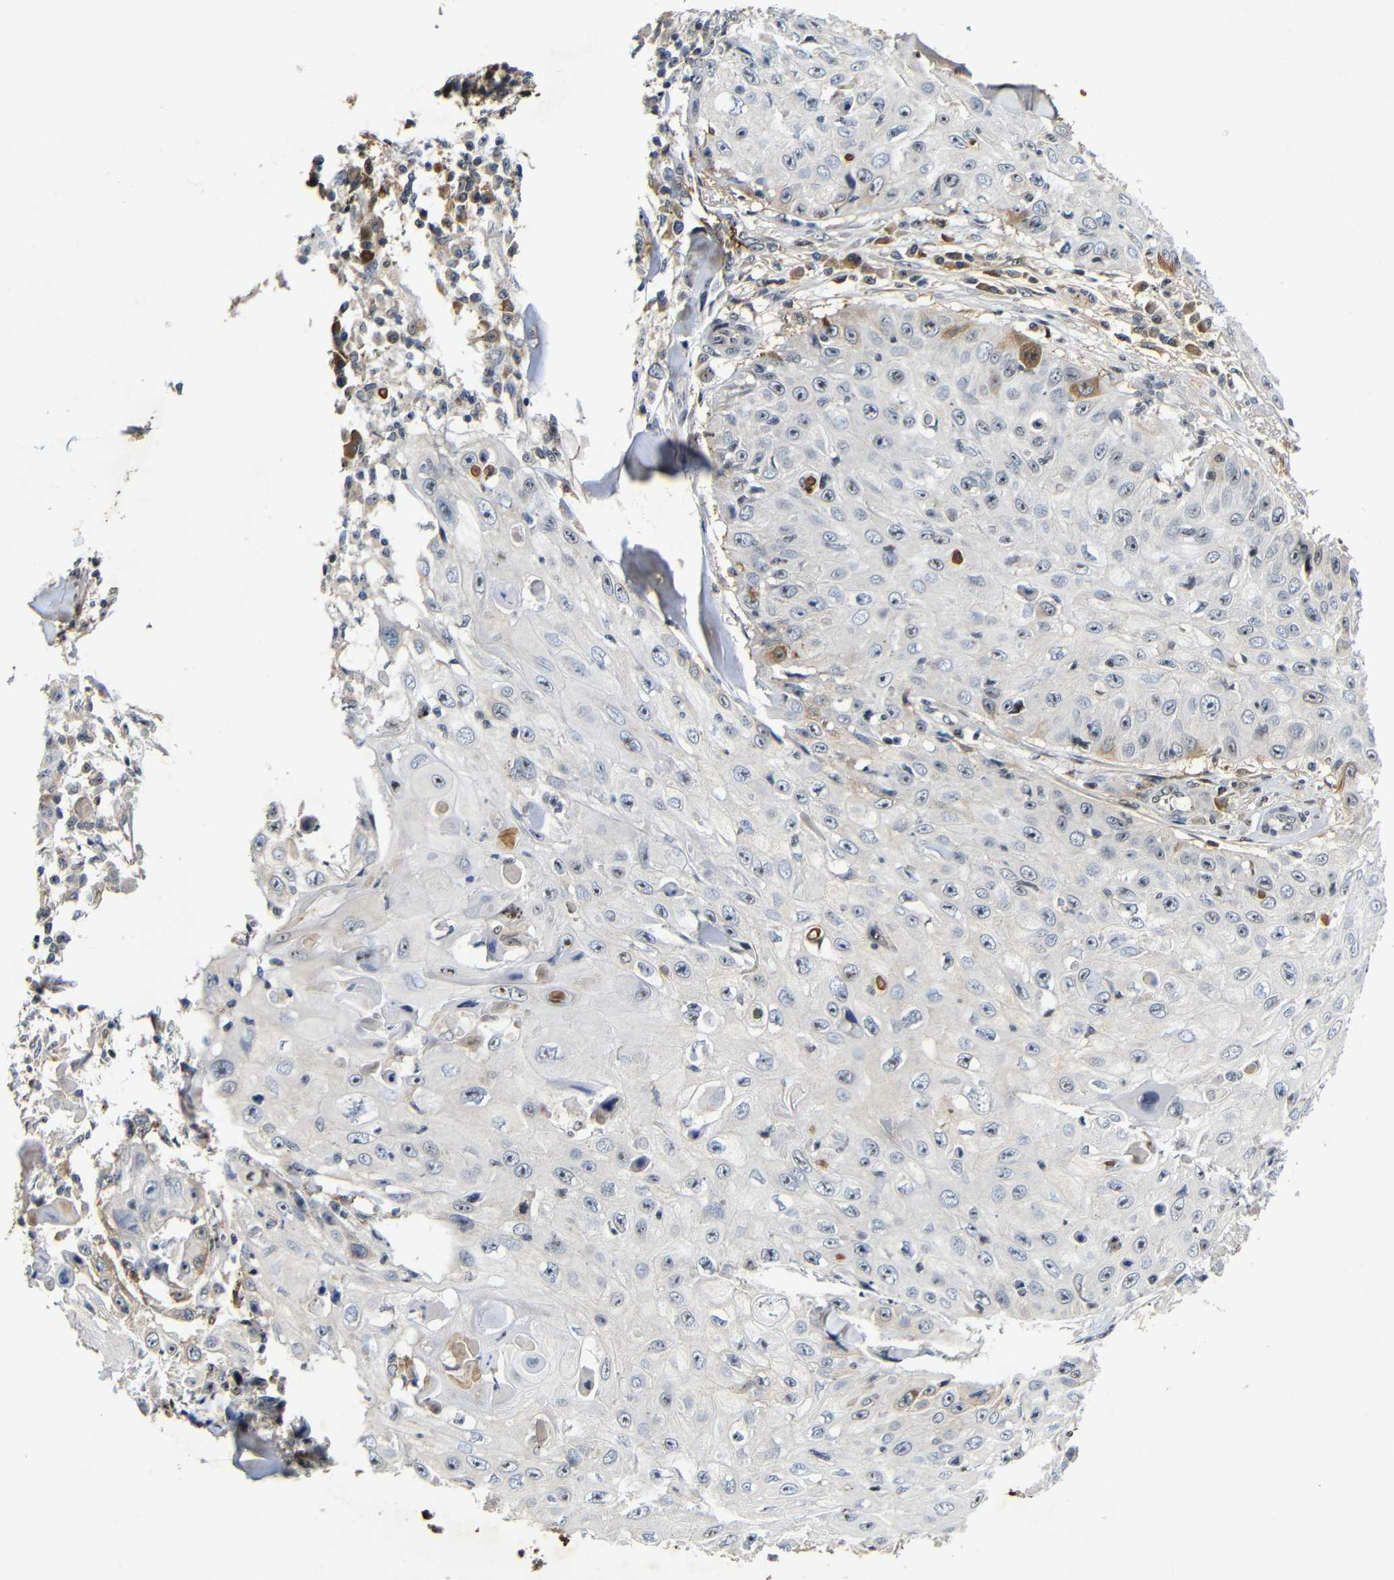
{"staining": {"intensity": "moderate", "quantity": "<25%", "location": "nuclear"}, "tissue": "skin cancer", "cell_type": "Tumor cells", "image_type": "cancer", "snomed": [{"axis": "morphology", "description": "Squamous cell carcinoma, NOS"}, {"axis": "topography", "description": "Skin"}], "caption": "Immunohistochemistry (IHC) of human skin cancer reveals low levels of moderate nuclear positivity in about <25% of tumor cells.", "gene": "MYC", "patient": {"sex": "male", "age": 86}}